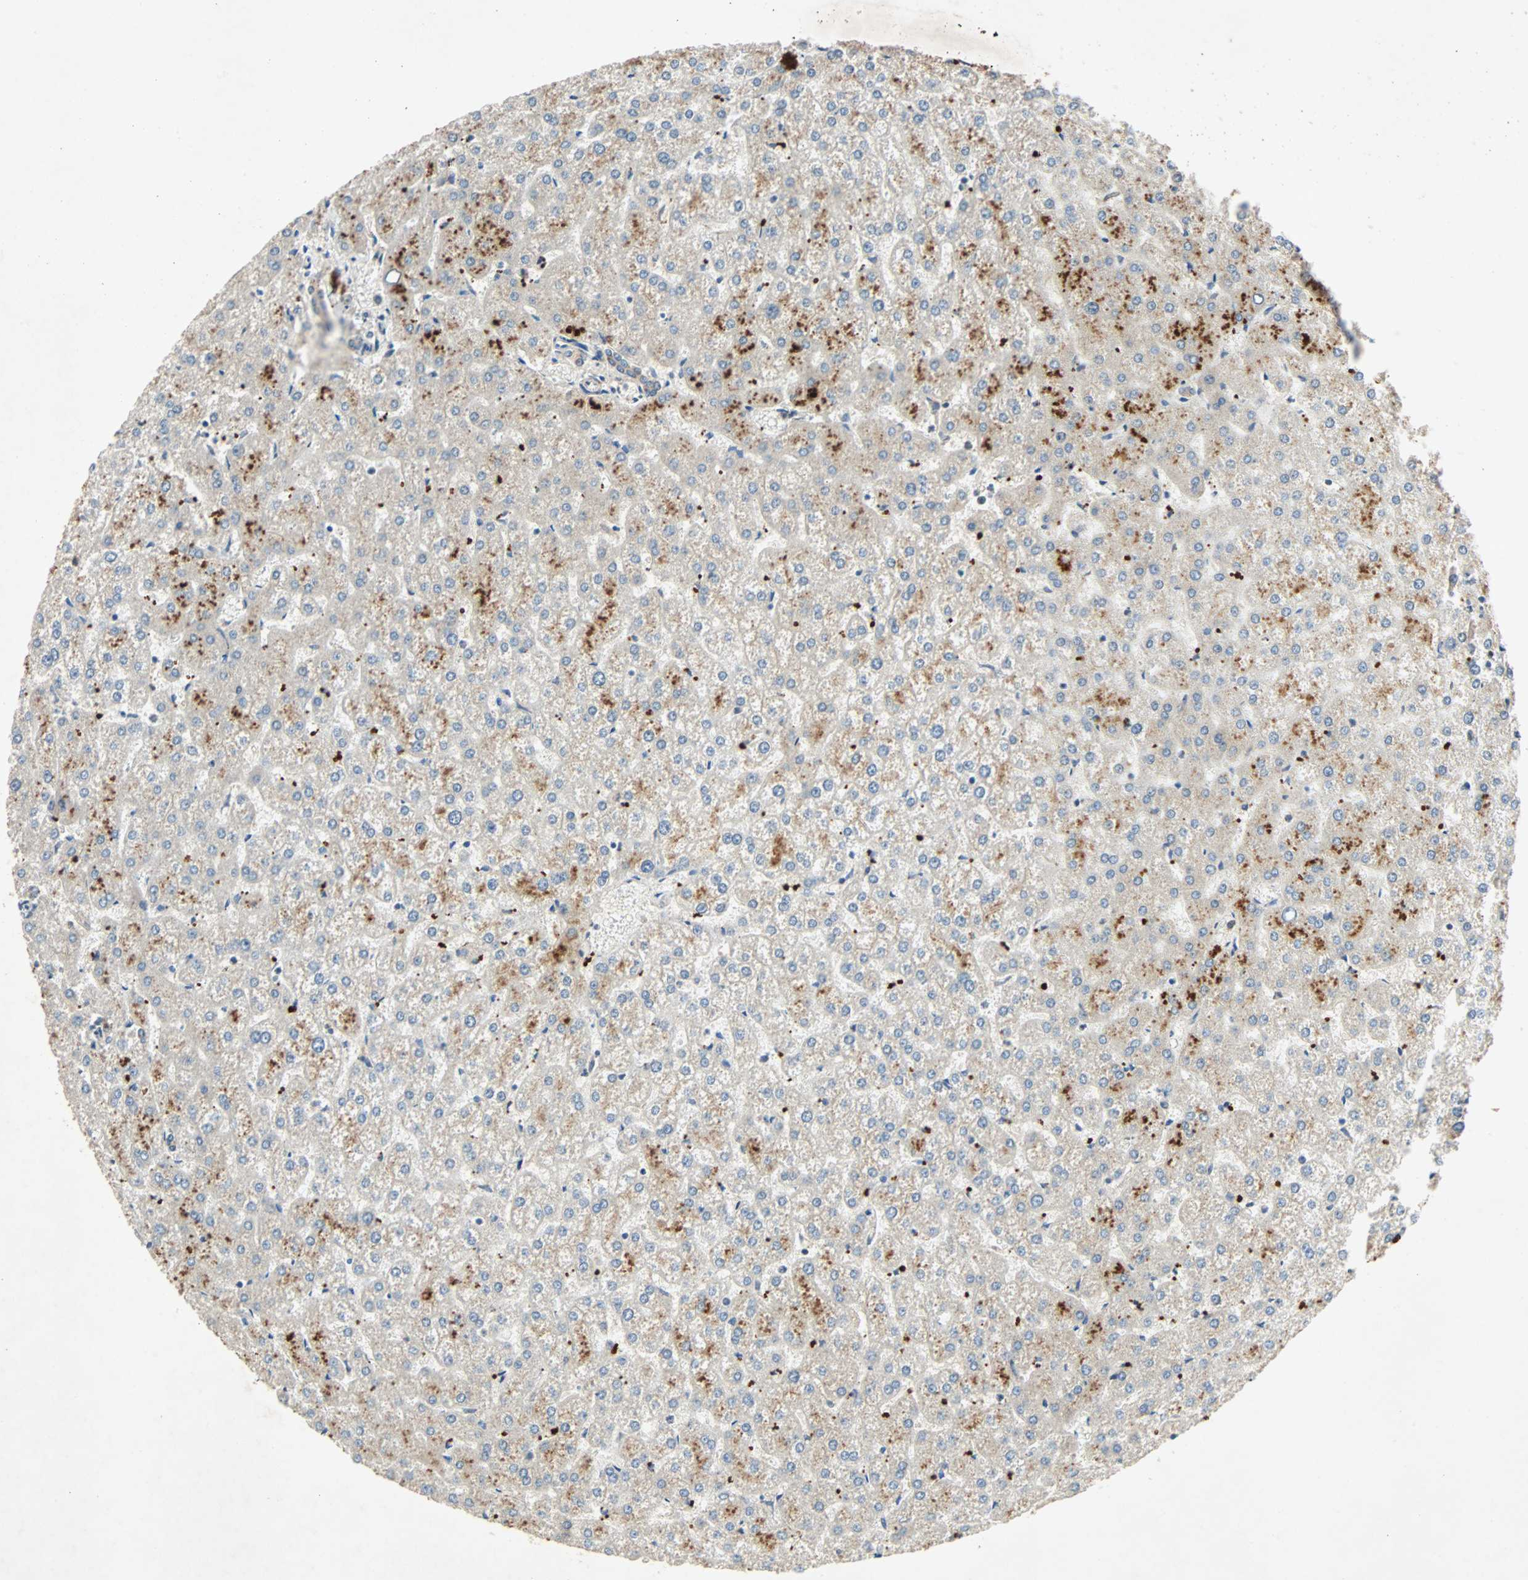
{"staining": {"intensity": "weak", "quantity": ">75%", "location": "cytoplasmic/membranous"}, "tissue": "liver", "cell_type": "Cholangiocytes", "image_type": "normal", "snomed": [{"axis": "morphology", "description": "Normal tissue, NOS"}, {"axis": "topography", "description": "Liver"}], "caption": "Immunohistochemistry histopathology image of unremarkable liver: liver stained using immunohistochemistry (IHC) exhibits low levels of weak protein expression localized specifically in the cytoplasmic/membranous of cholangiocytes, appearing as a cytoplasmic/membranous brown color.", "gene": "XYLT1", "patient": {"sex": "female", "age": 32}}